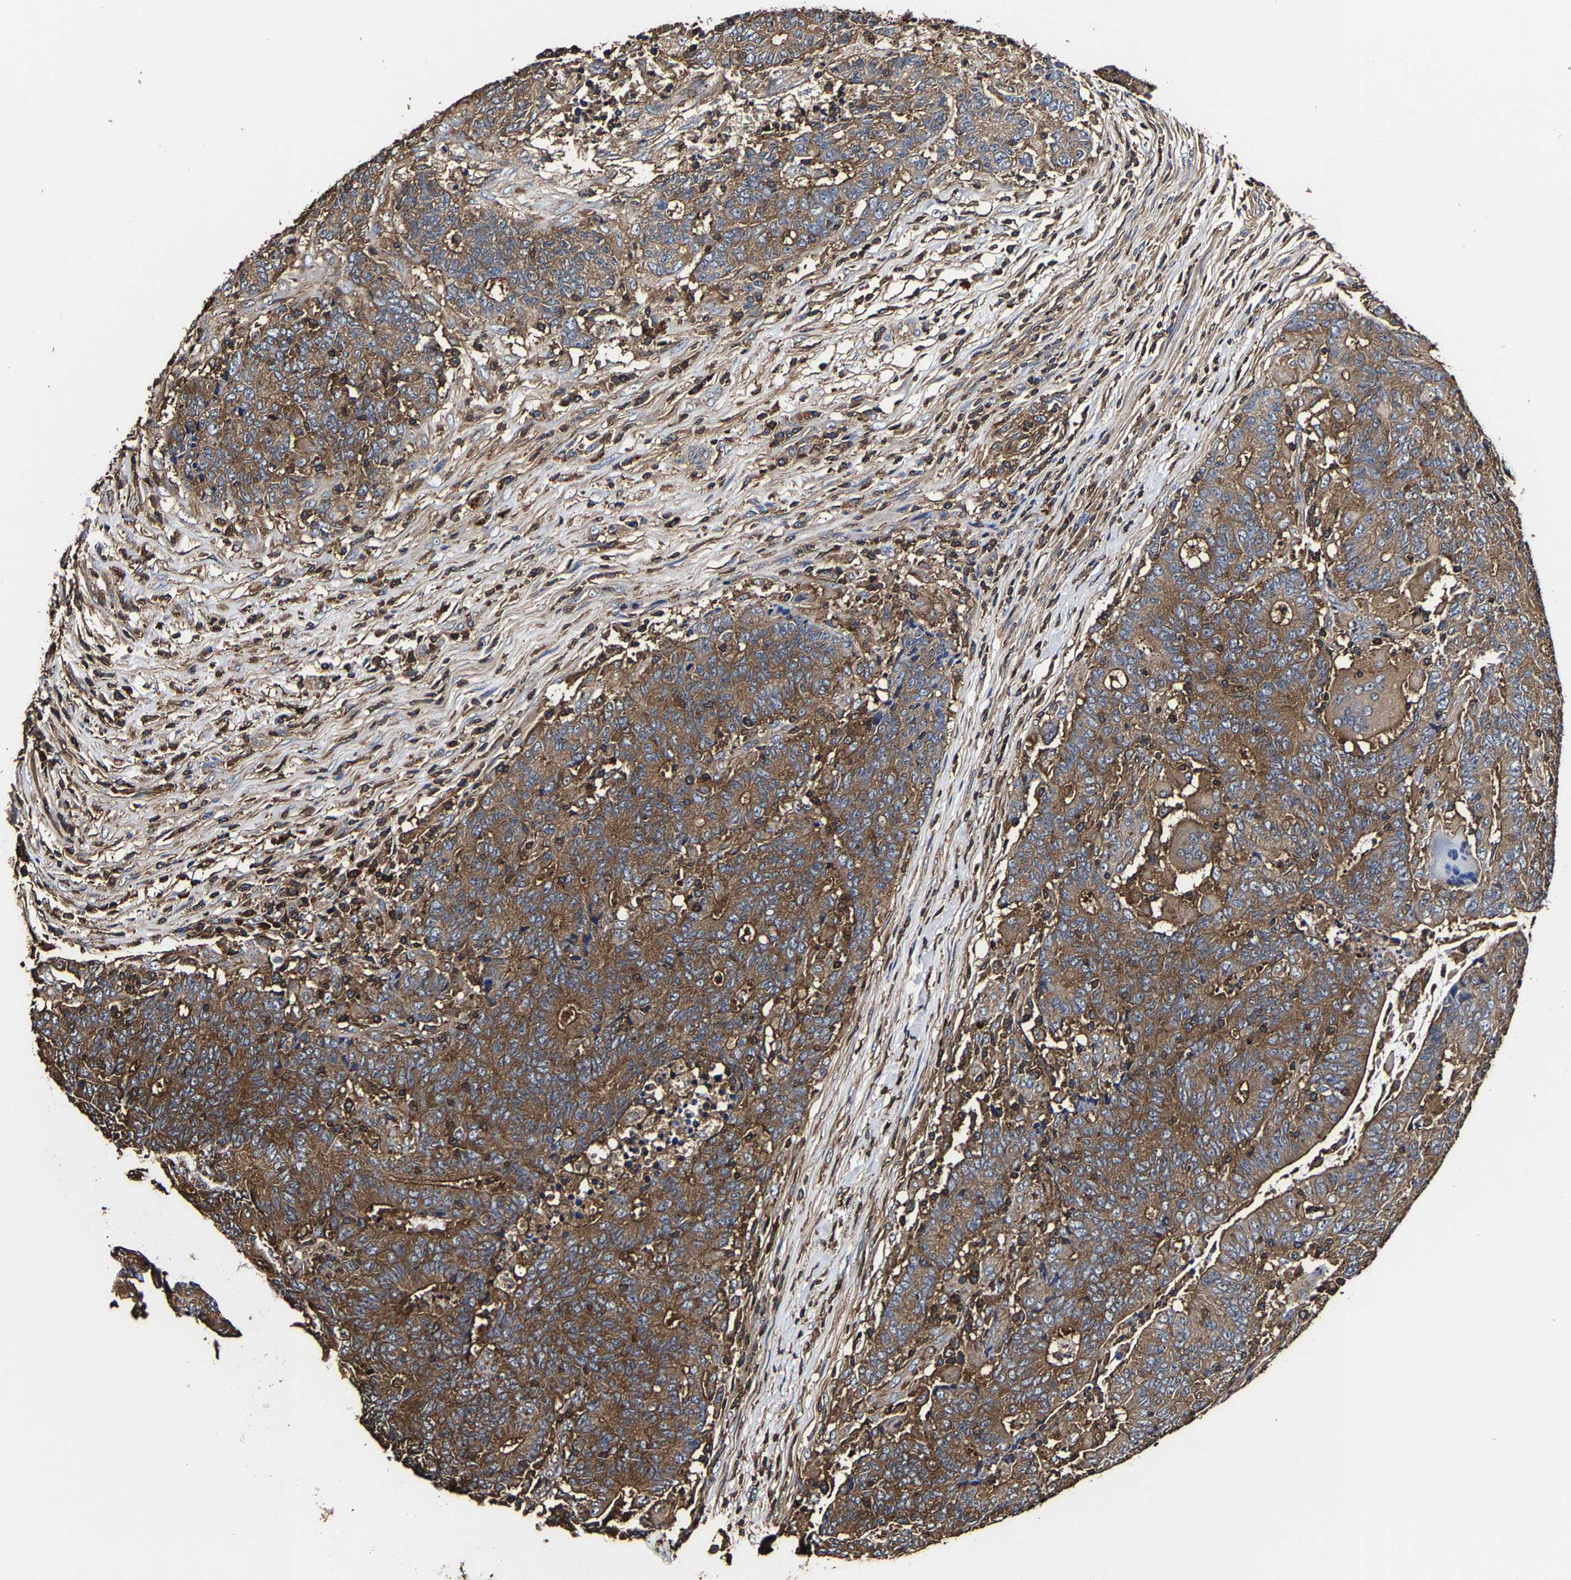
{"staining": {"intensity": "moderate", "quantity": ">75%", "location": "cytoplasmic/membranous"}, "tissue": "colorectal cancer", "cell_type": "Tumor cells", "image_type": "cancer", "snomed": [{"axis": "morphology", "description": "Normal tissue, NOS"}, {"axis": "morphology", "description": "Adenocarcinoma, NOS"}, {"axis": "topography", "description": "Colon"}], "caption": "A micrograph showing moderate cytoplasmic/membranous positivity in about >75% of tumor cells in colorectal cancer, as visualized by brown immunohistochemical staining.", "gene": "SSH3", "patient": {"sex": "female", "age": 75}}